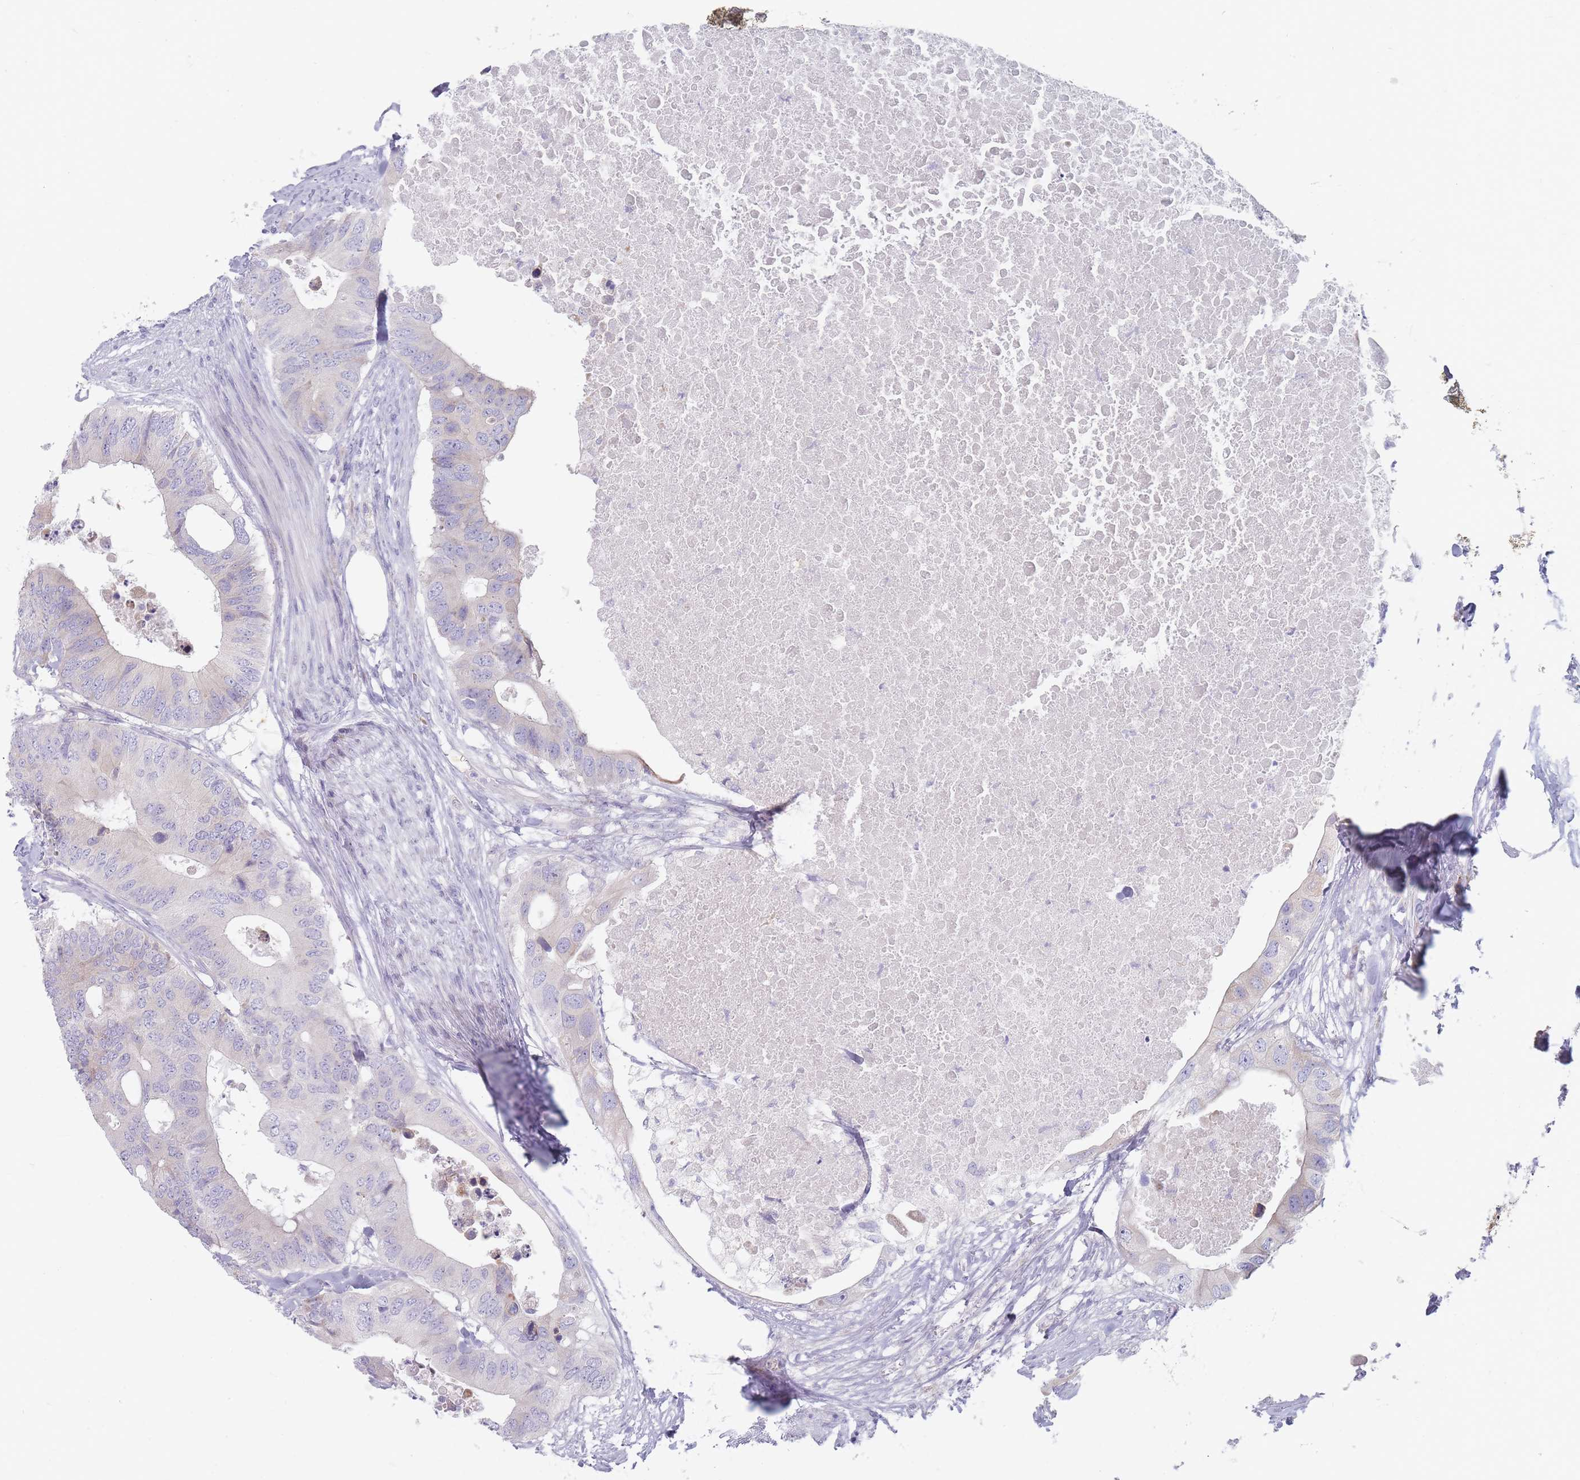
{"staining": {"intensity": "negative", "quantity": "none", "location": "none"}, "tissue": "colorectal cancer", "cell_type": "Tumor cells", "image_type": "cancer", "snomed": [{"axis": "morphology", "description": "Adenocarcinoma, NOS"}, {"axis": "topography", "description": "Colon"}], "caption": "Tumor cells are negative for brown protein staining in adenocarcinoma (colorectal).", "gene": "SPATS1", "patient": {"sex": "male", "age": 71}}